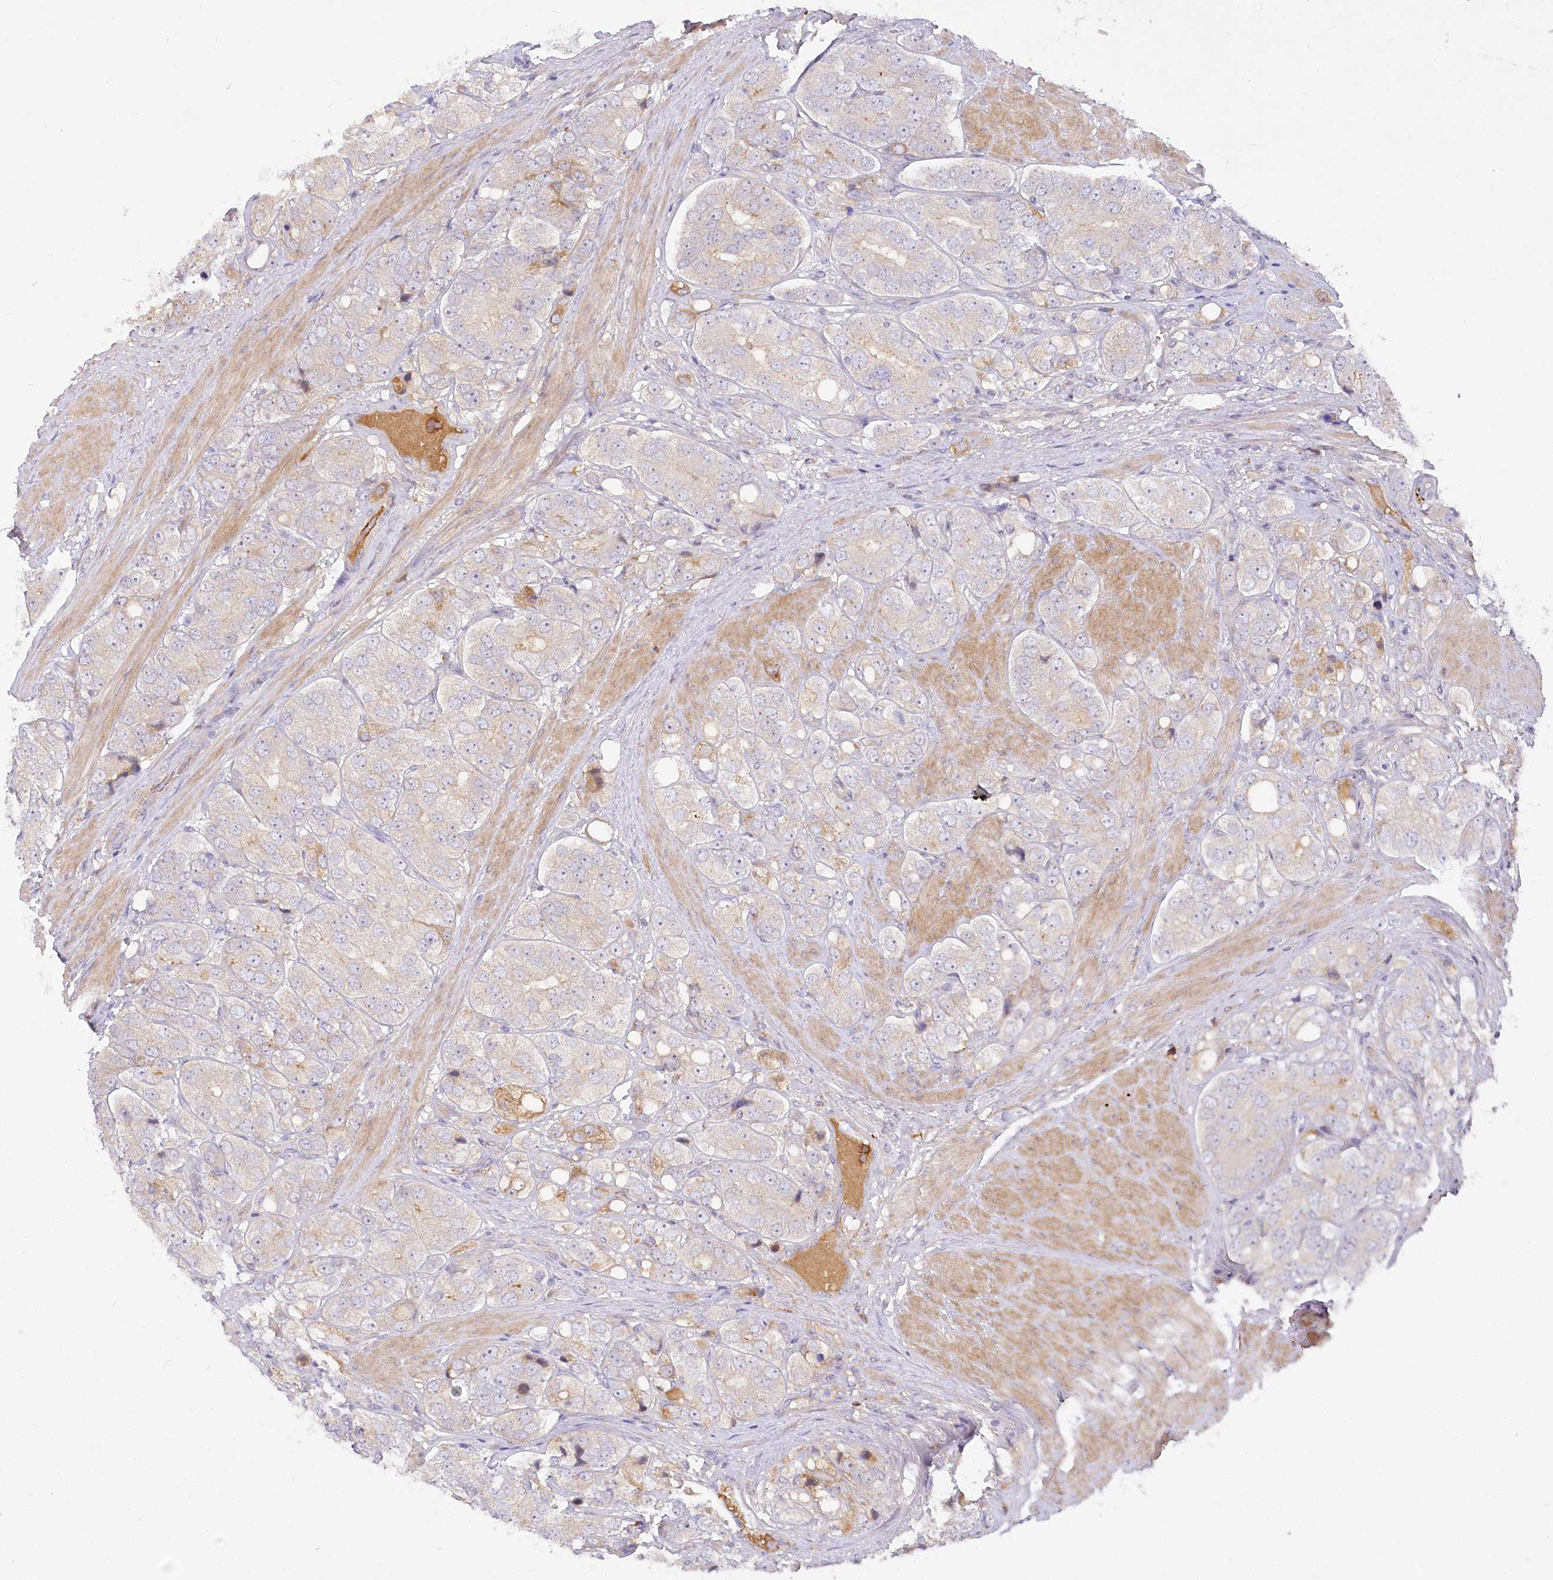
{"staining": {"intensity": "weak", "quantity": "<25%", "location": "cytoplasmic/membranous"}, "tissue": "prostate cancer", "cell_type": "Tumor cells", "image_type": "cancer", "snomed": [{"axis": "morphology", "description": "Adenocarcinoma, High grade"}, {"axis": "topography", "description": "Prostate"}], "caption": "High-grade adenocarcinoma (prostate) was stained to show a protein in brown. There is no significant staining in tumor cells.", "gene": "EFHC2", "patient": {"sex": "male", "age": 50}}